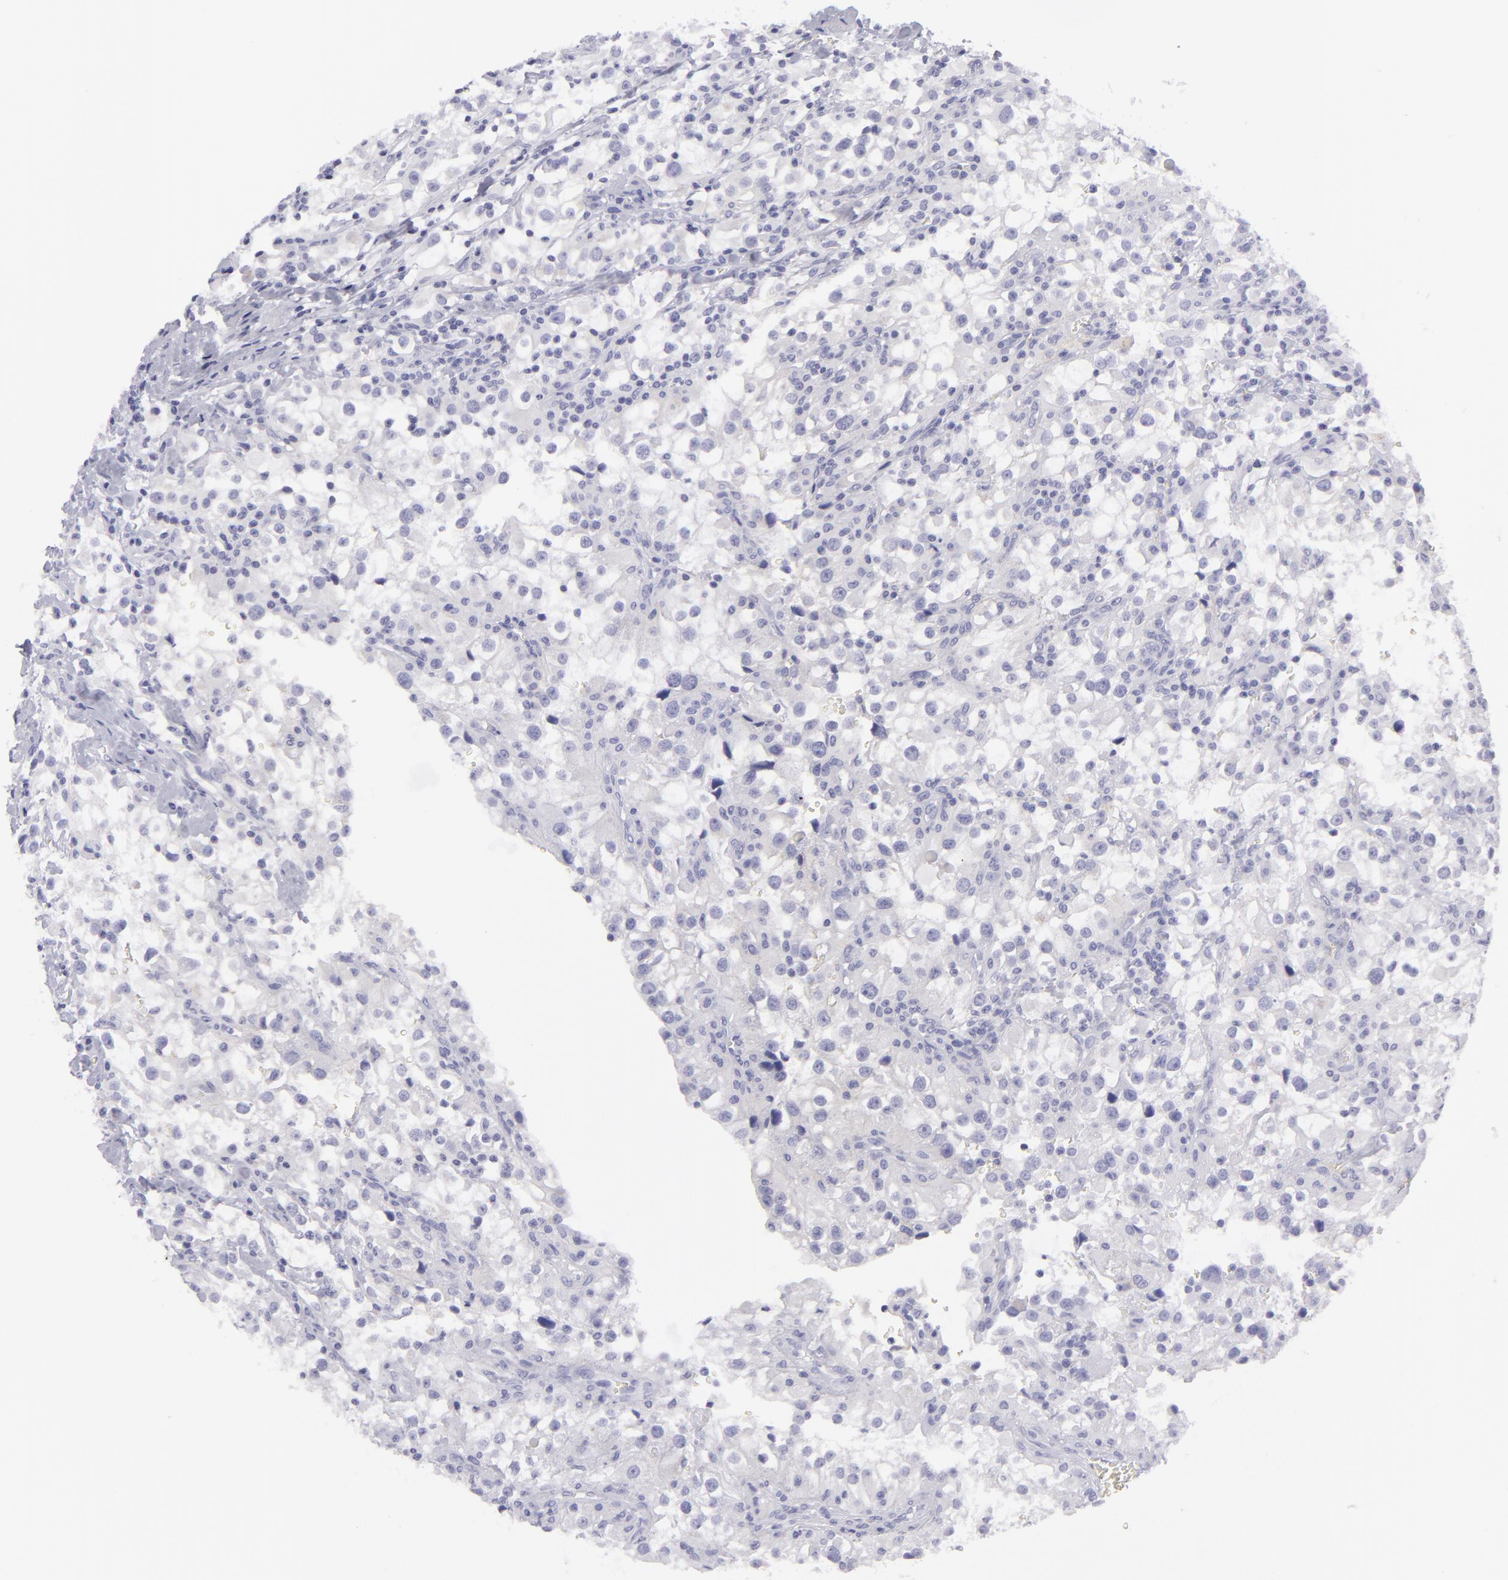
{"staining": {"intensity": "negative", "quantity": "none", "location": "none"}, "tissue": "renal cancer", "cell_type": "Tumor cells", "image_type": "cancer", "snomed": [{"axis": "morphology", "description": "Adenocarcinoma, NOS"}, {"axis": "topography", "description": "Kidney"}], "caption": "A histopathology image of human renal cancer is negative for staining in tumor cells.", "gene": "DLG4", "patient": {"sex": "female", "age": 52}}